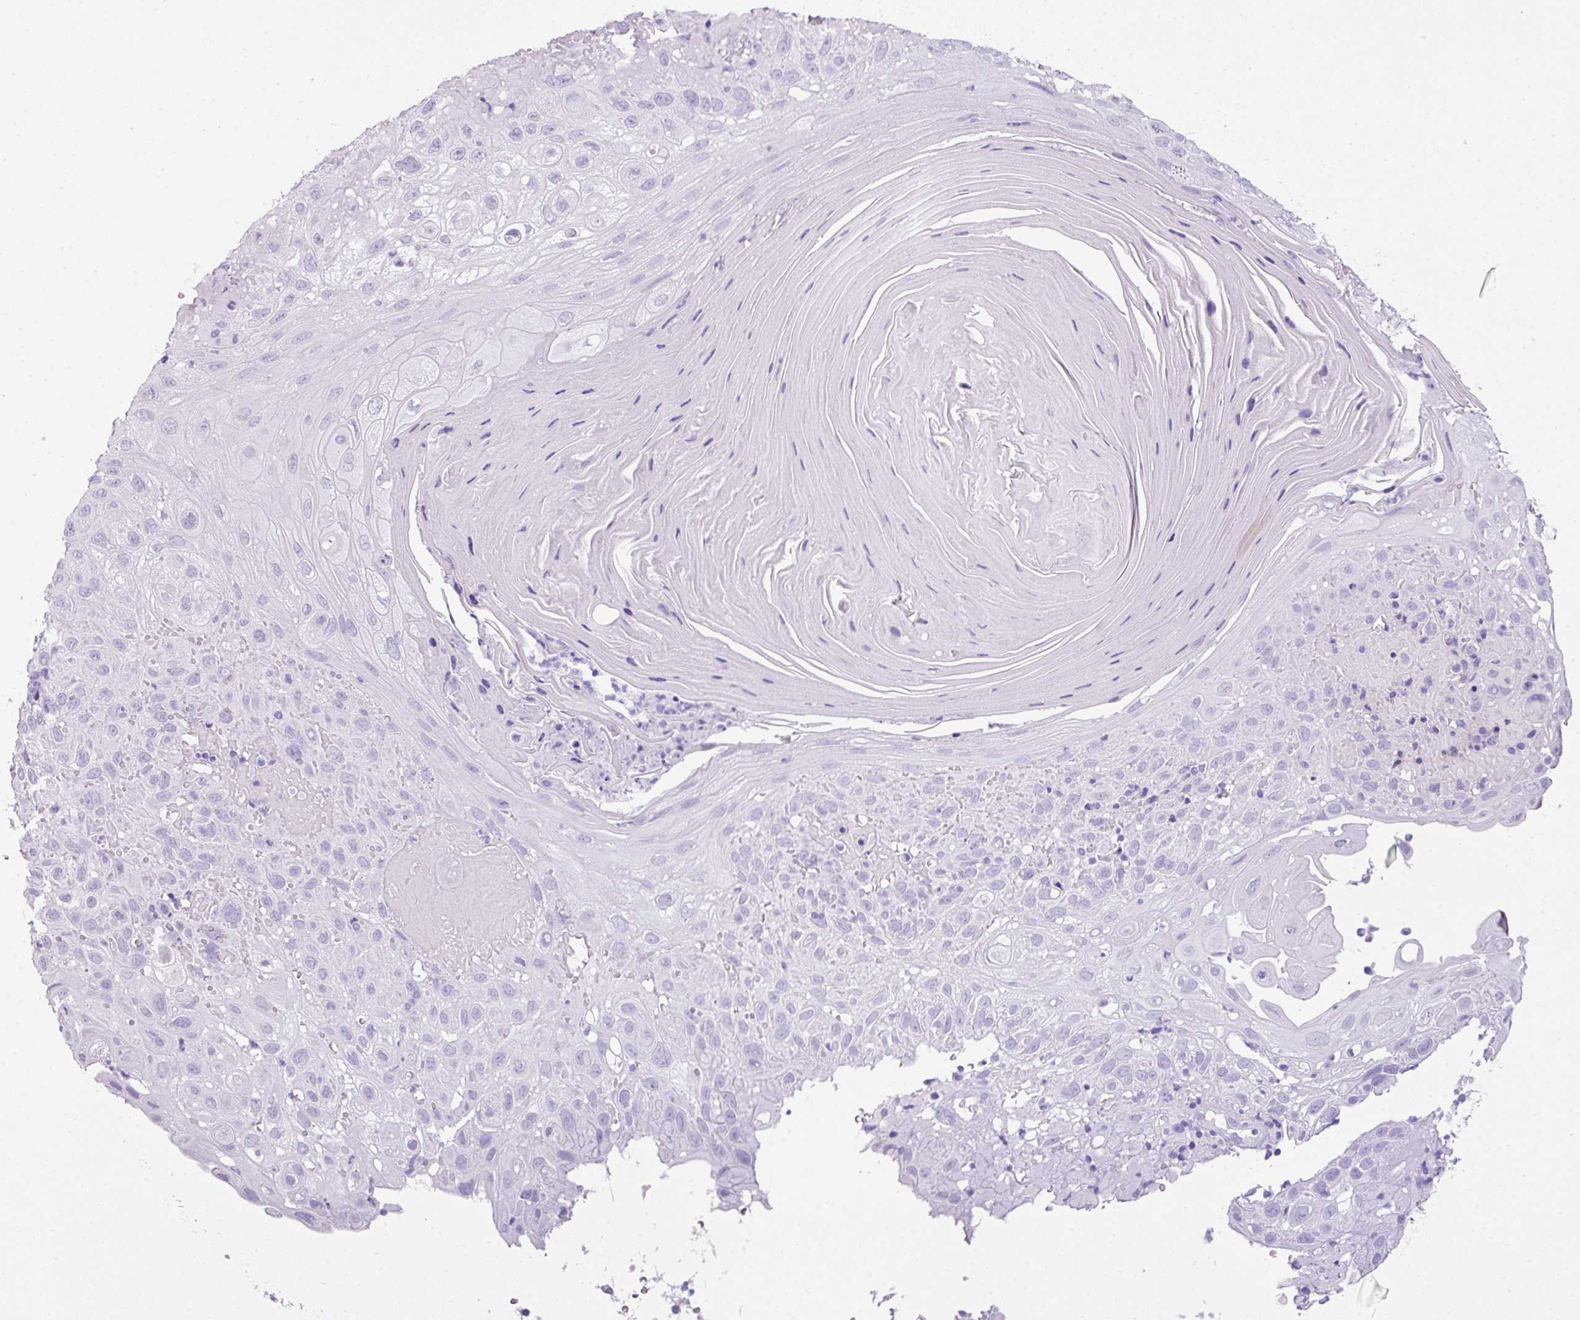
{"staining": {"intensity": "negative", "quantity": "none", "location": "none"}, "tissue": "skin cancer", "cell_type": "Tumor cells", "image_type": "cancer", "snomed": [{"axis": "morphology", "description": "Normal tissue, NOS"}, {"axis": "morphology", "description": "Squamous cell carcinoma, NOS"}, {"axis": "topography", "description": "Skin"}], "caption": "This micrograph is of skin cancer (squamous cell carcinoma) stained with IHC to label a protein in brown with the nuclei are counter-stained blue. There is no positivity in tumor cells.", "gene": "TNP1", "patient": {"sex": "female", "age": 96}}